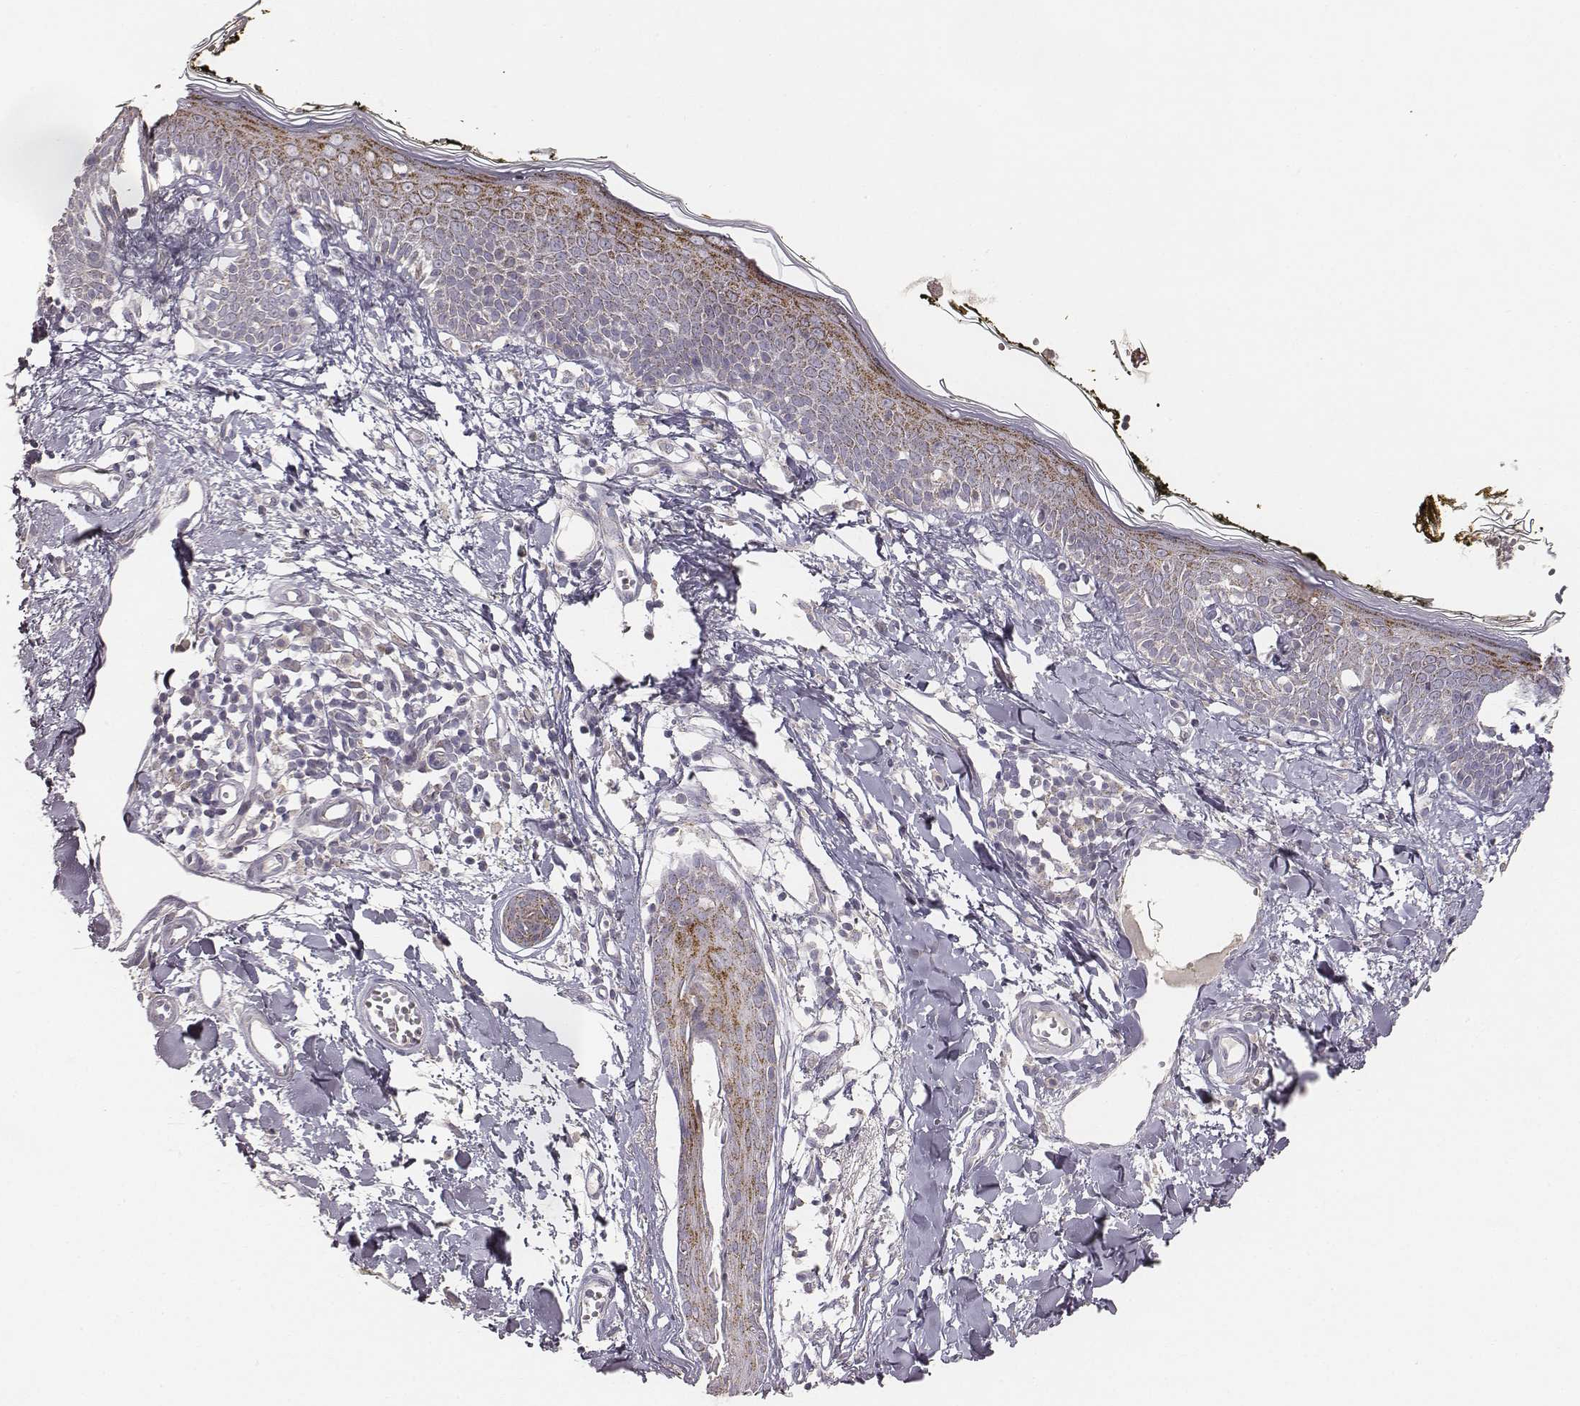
{"staining": {"intensity": "negative", "quantity": "none", "location": "none"}, "tissue": "skin", "cell_type": "Fibroblasts", "image_type": "normal", "snomed": [{"axis": "morphology", "description": "Normal tissue, NOS"}, {"axis": "topography", "description": "Skin"}], "caption": "Immunohistochemistry of normal human skin exhibits no staining in fibroblasts.", "gene": "ABCD3", "patient": {"sex": "male", "age": 76}}